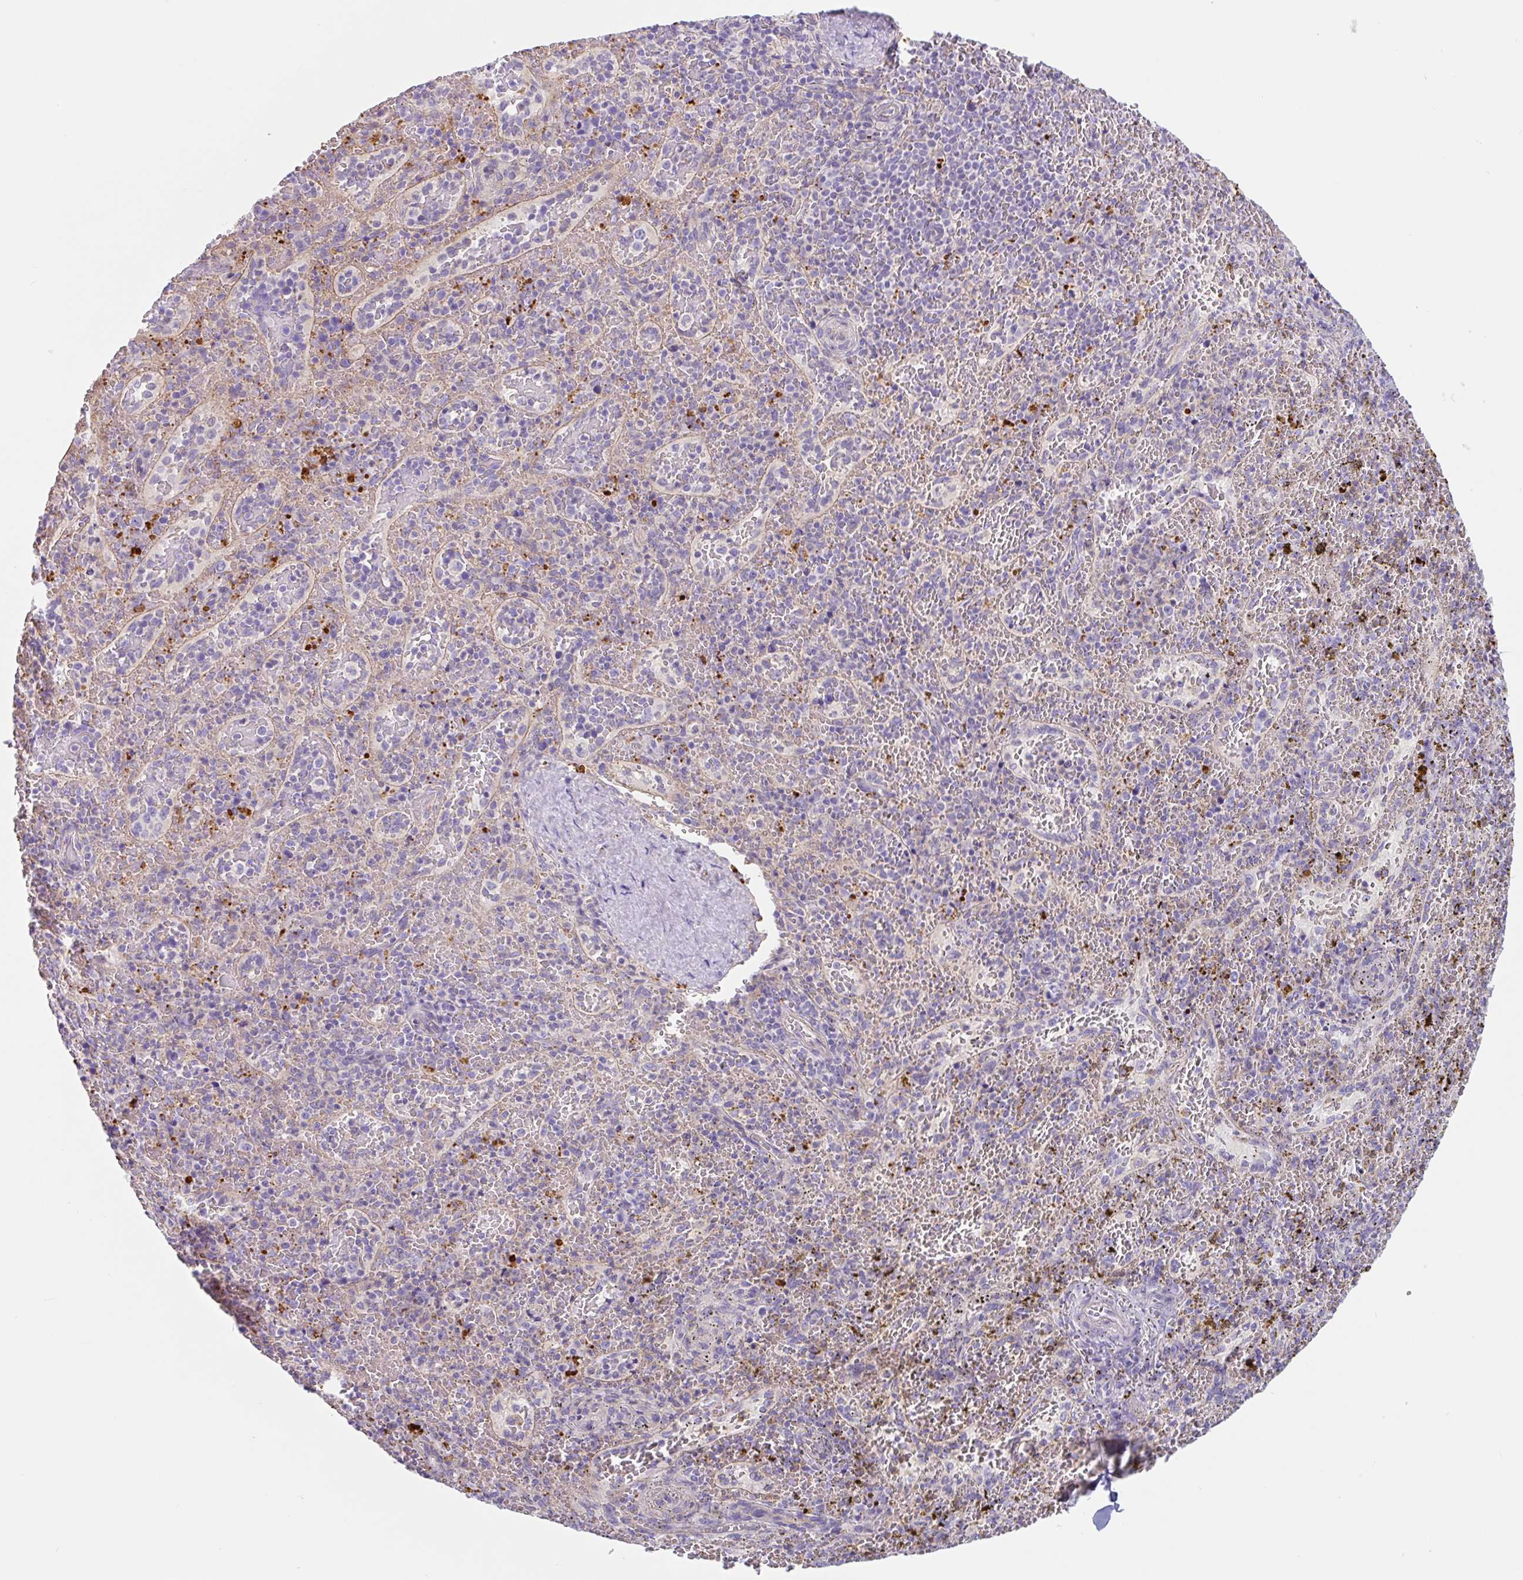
{"staining": {"intensity": "negative", "quantity": "none", "location": "none"}, "tissue": "spleen", "cell_type": "Cells in red pulp", "image_type": "normal", "snomed": [{"axis": "morphology", "description": "Normal tissue, NOS"}, {"axis": "topography", "description": "Spleen"}], "caption": "Human spleen stained for a protein using IHC shows no expression in cells in red pulp.", "gene": "LENG9", "patient": {"sex": "female", "age": 50}}